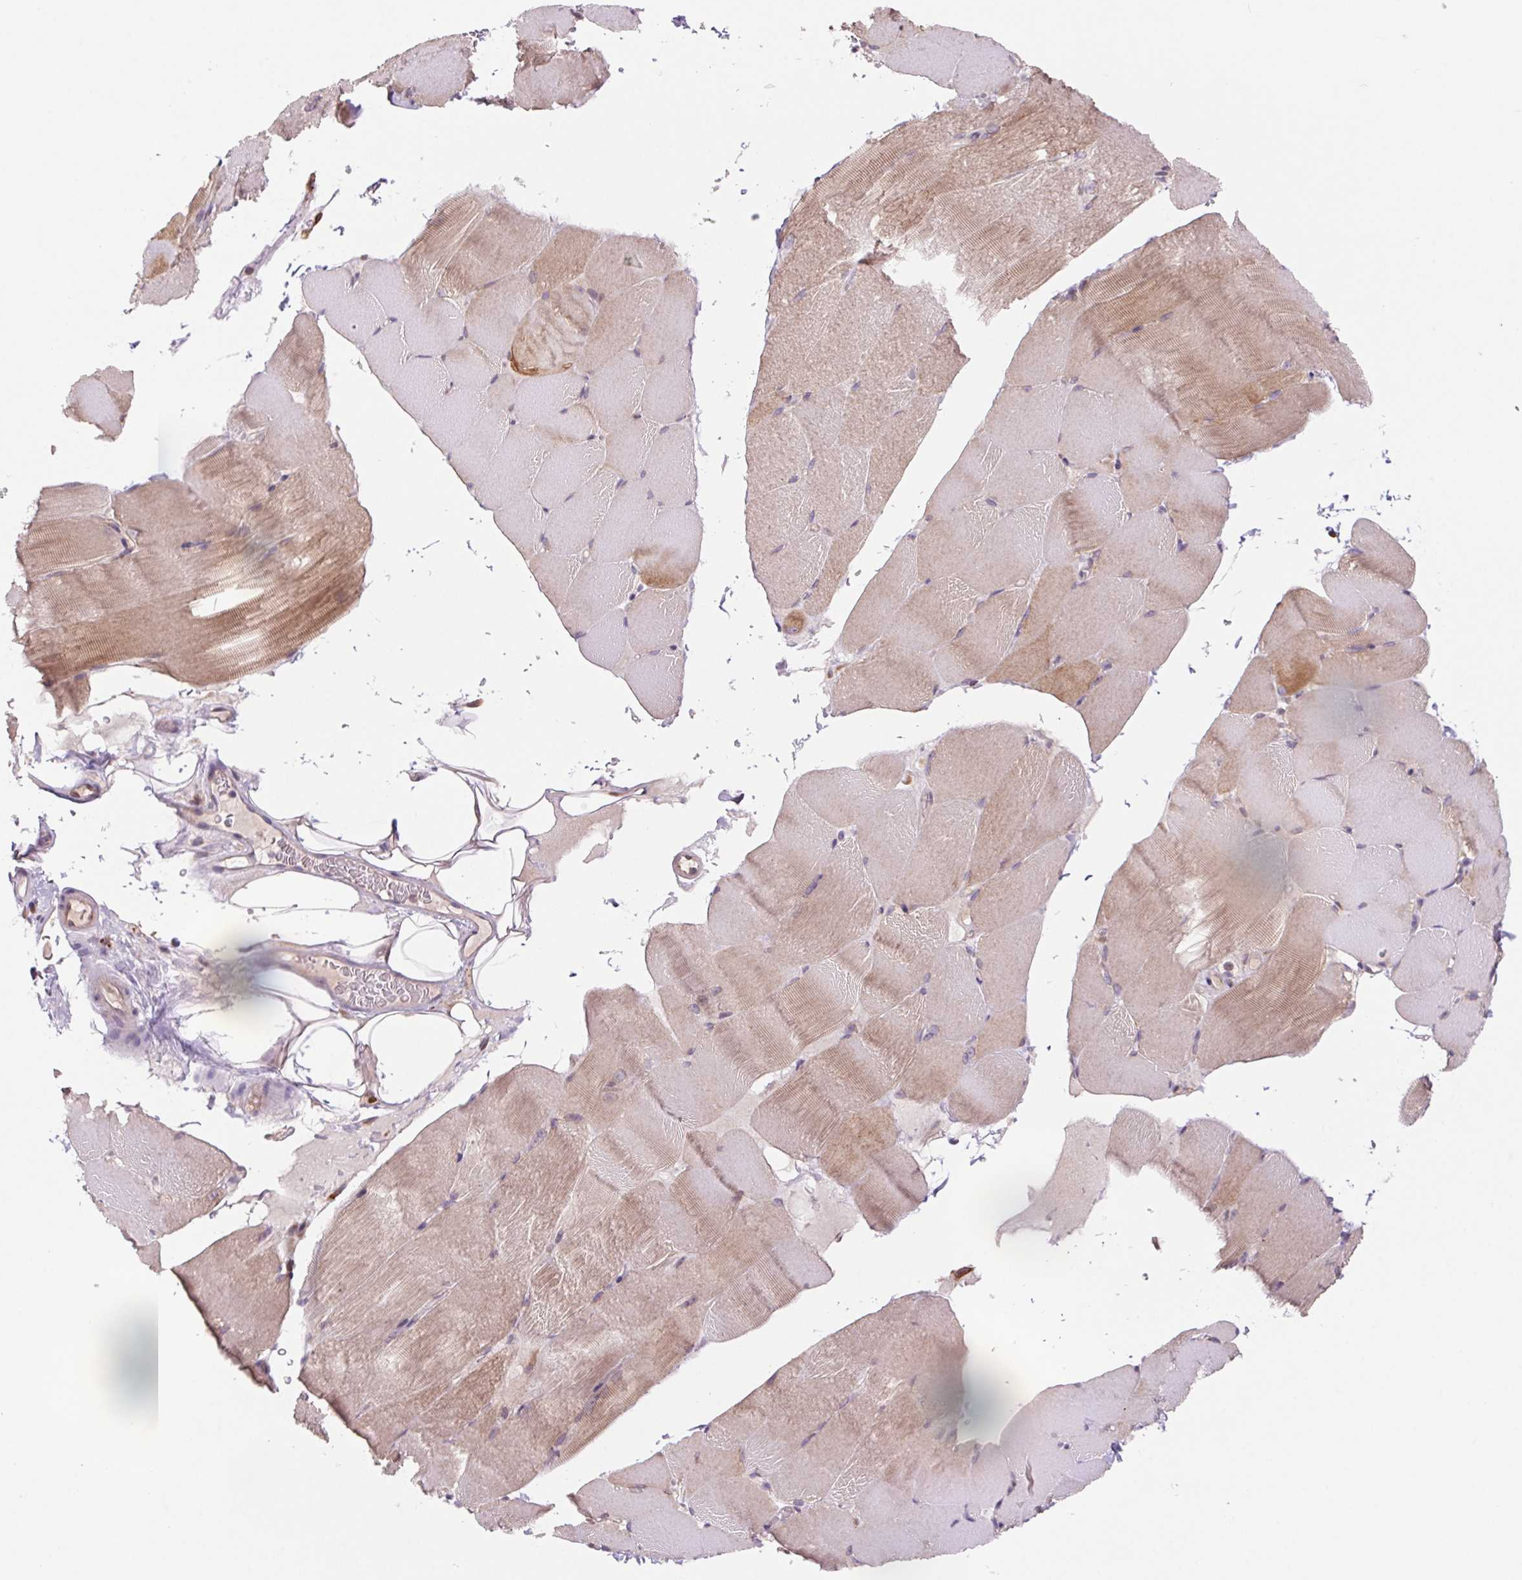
{"staining": {"intensity": "moderate", "quantity": "25%-75%", "location": "cytoplasmic/membranous"}, "tissue": "skeletal muscle", "cell_type": "Myocytes", "image_type": "normal", "snomed": [{"axis": "morphology", "description": "Normal tissue, NOS"}, {"axis": "topography", "description": "Skeletal muscle"}], "caption": "The micrograph exhibits immunohistochemical staining of normal skeletal muscle. There is moderate cytoplasmic/membranous expression is seen in about 25%-75% of myocytes. The staining was performed using DAB to visualize the protein expression in brown, while the nuclei were stained in blue with hematoxylin (Magnification: 20x).", "gene": "KLHL20", "patient": {"sex": "female", "age": 37}}